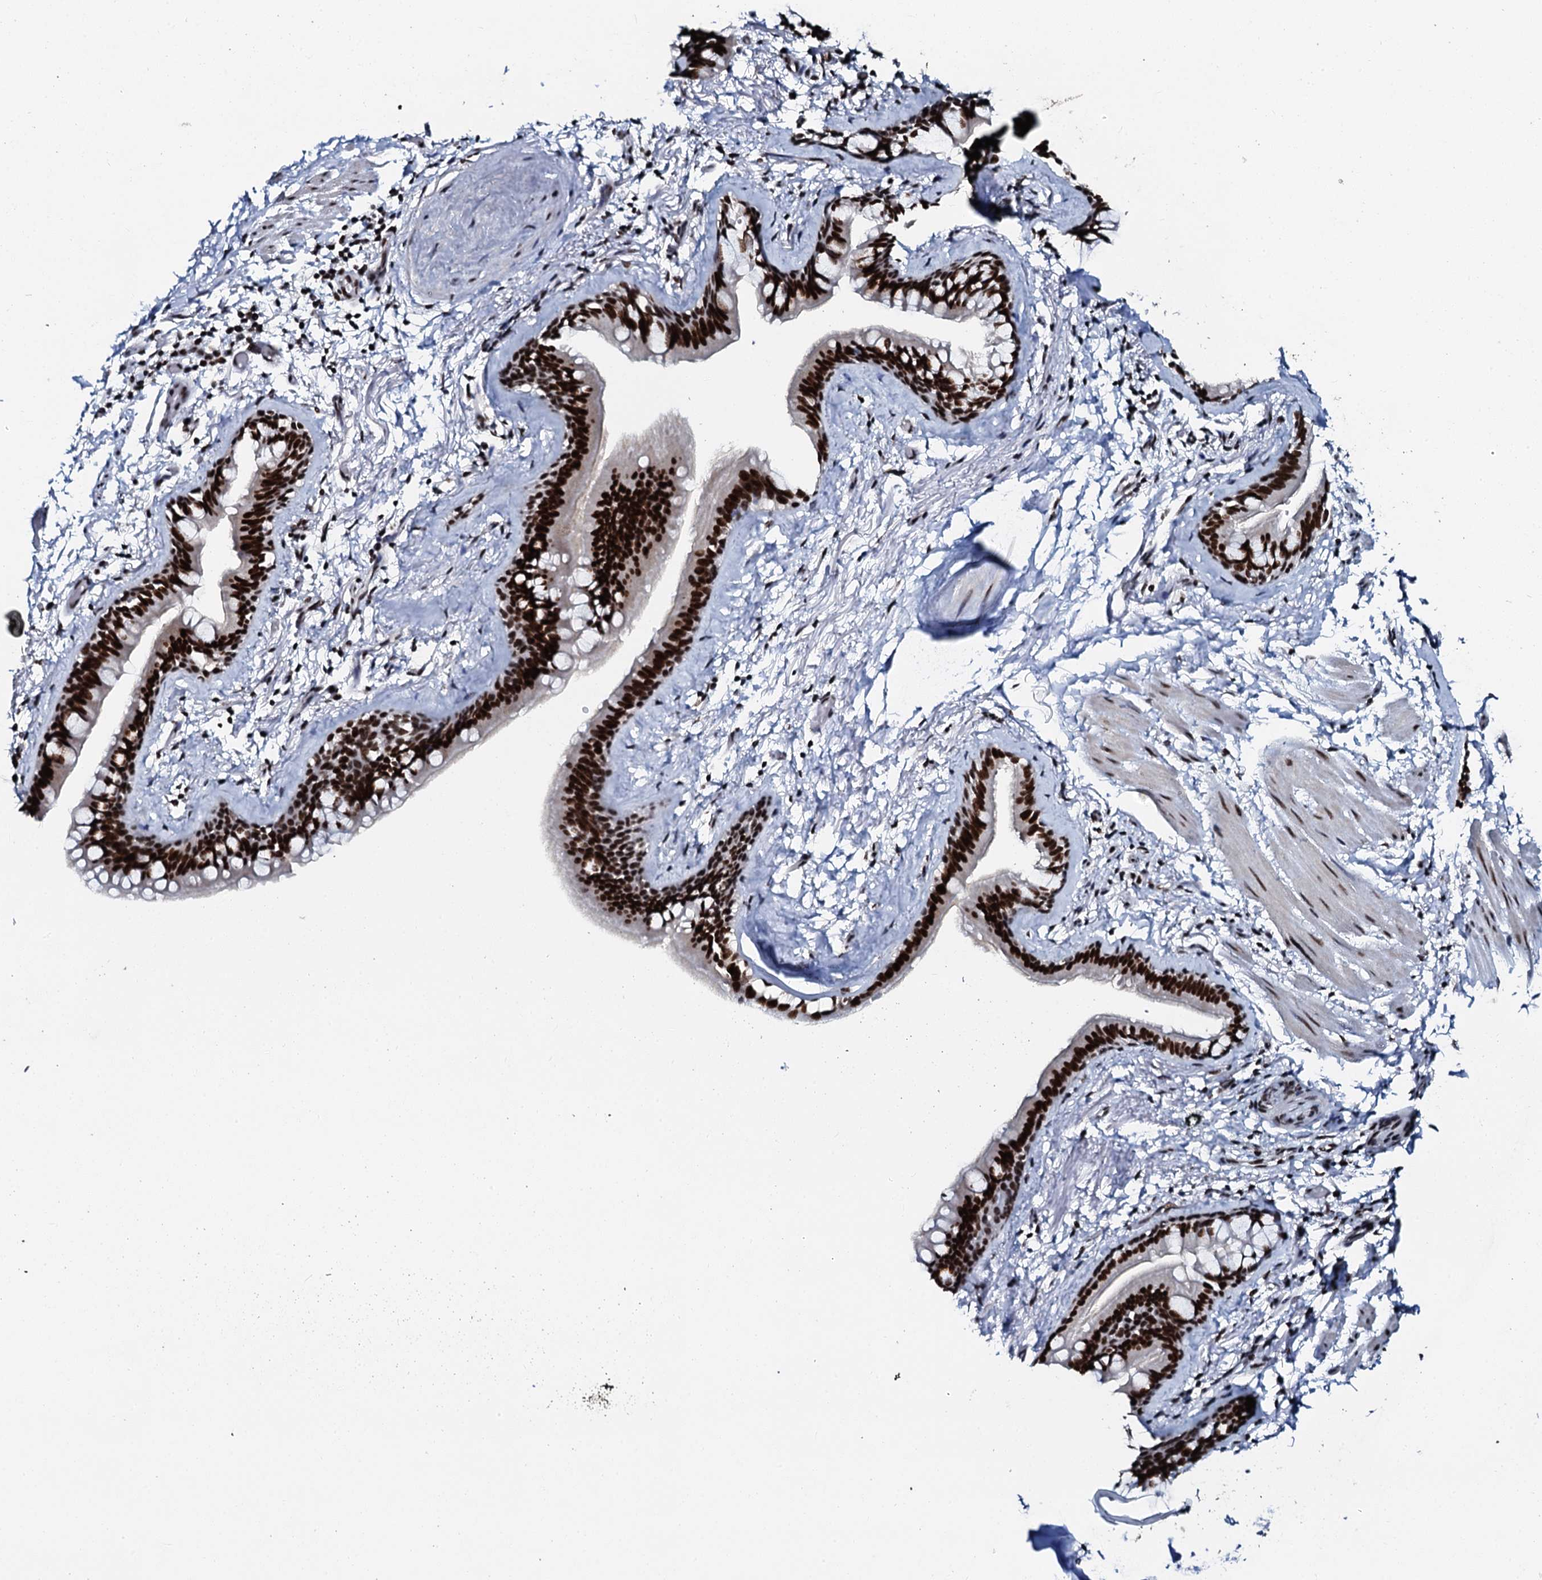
{"staining": {"intensity": "strong", "quantity": ">75%", "location": "nuclear"}, "tissue": "bronchus", "cell_type": "Respiratory epithelial cells", "image_type": "normal", "snomed": [{"axis": "morphology", "description": "Normal tissue, NOS"}, {"axis": "topography", "description": "Cartilage tissue"}], "caption": "A histopathology image showing strong nuclear positivity in approximately >75% of respiratory epithelial cells in normal bronchus, as visualized by brown immunohistochemical staining.", "gene": "SLTM", "patient": {"sex": "male", "age": 63}}